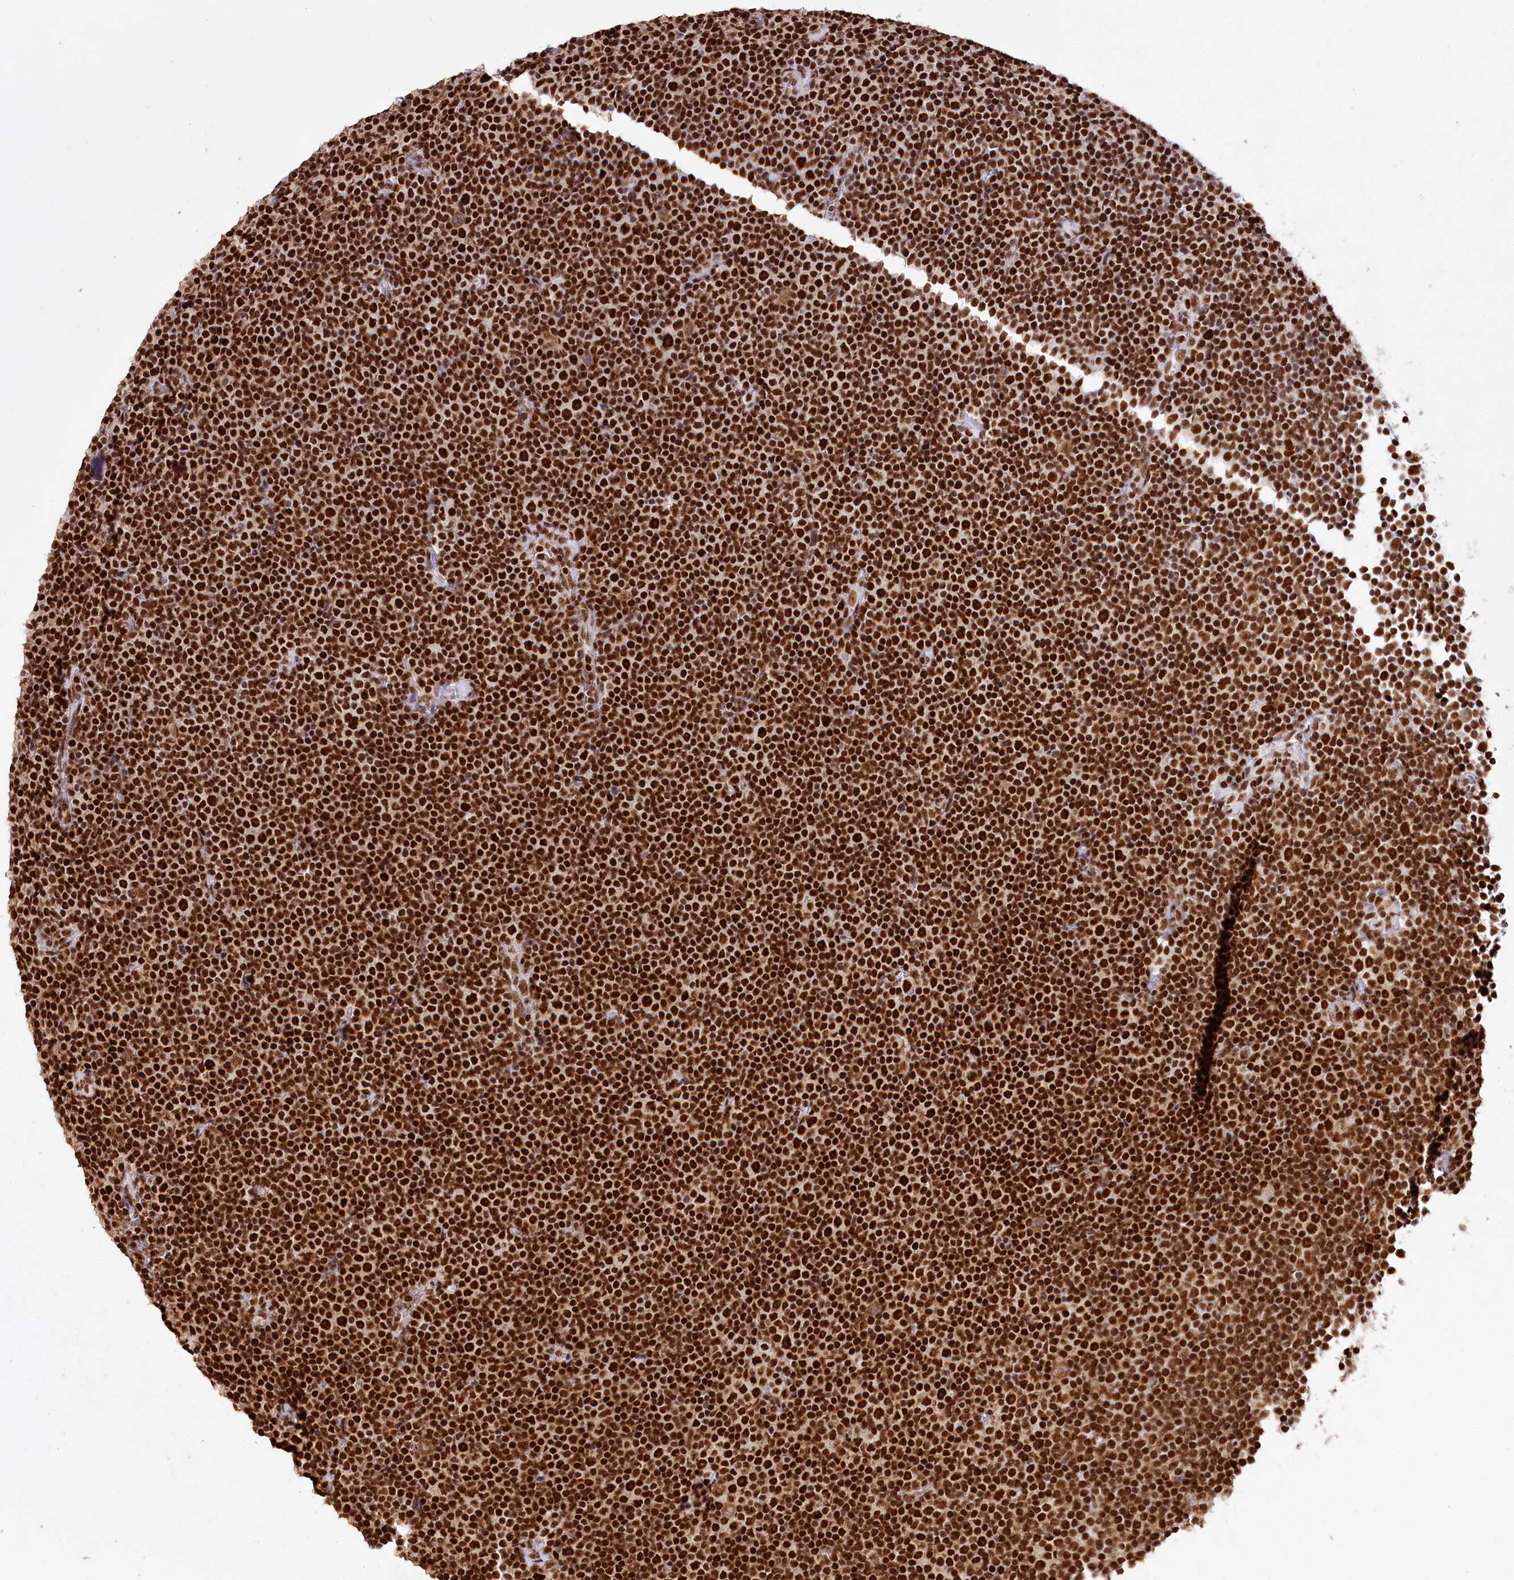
{"staining": {"intensity": "strong", "quantity": ">75%", "location": "nuclear"}, "tissue": "lymphoma", "cell_type": "Tumor cells", "image_type": "cancer", "snomed": [{"axis": "morphology", "description": "Malignant lymphoma, non-Hodgkin's type, Low grade"}, {"axis": "topography", "description": "Lymph node"}], "caption": "An image of human lymphoma stained for a protein reveals strong nuclear brown staining in tumor cells.", "gene": "SMARCE1", "patient": {"sex": "female", "age": 67}}